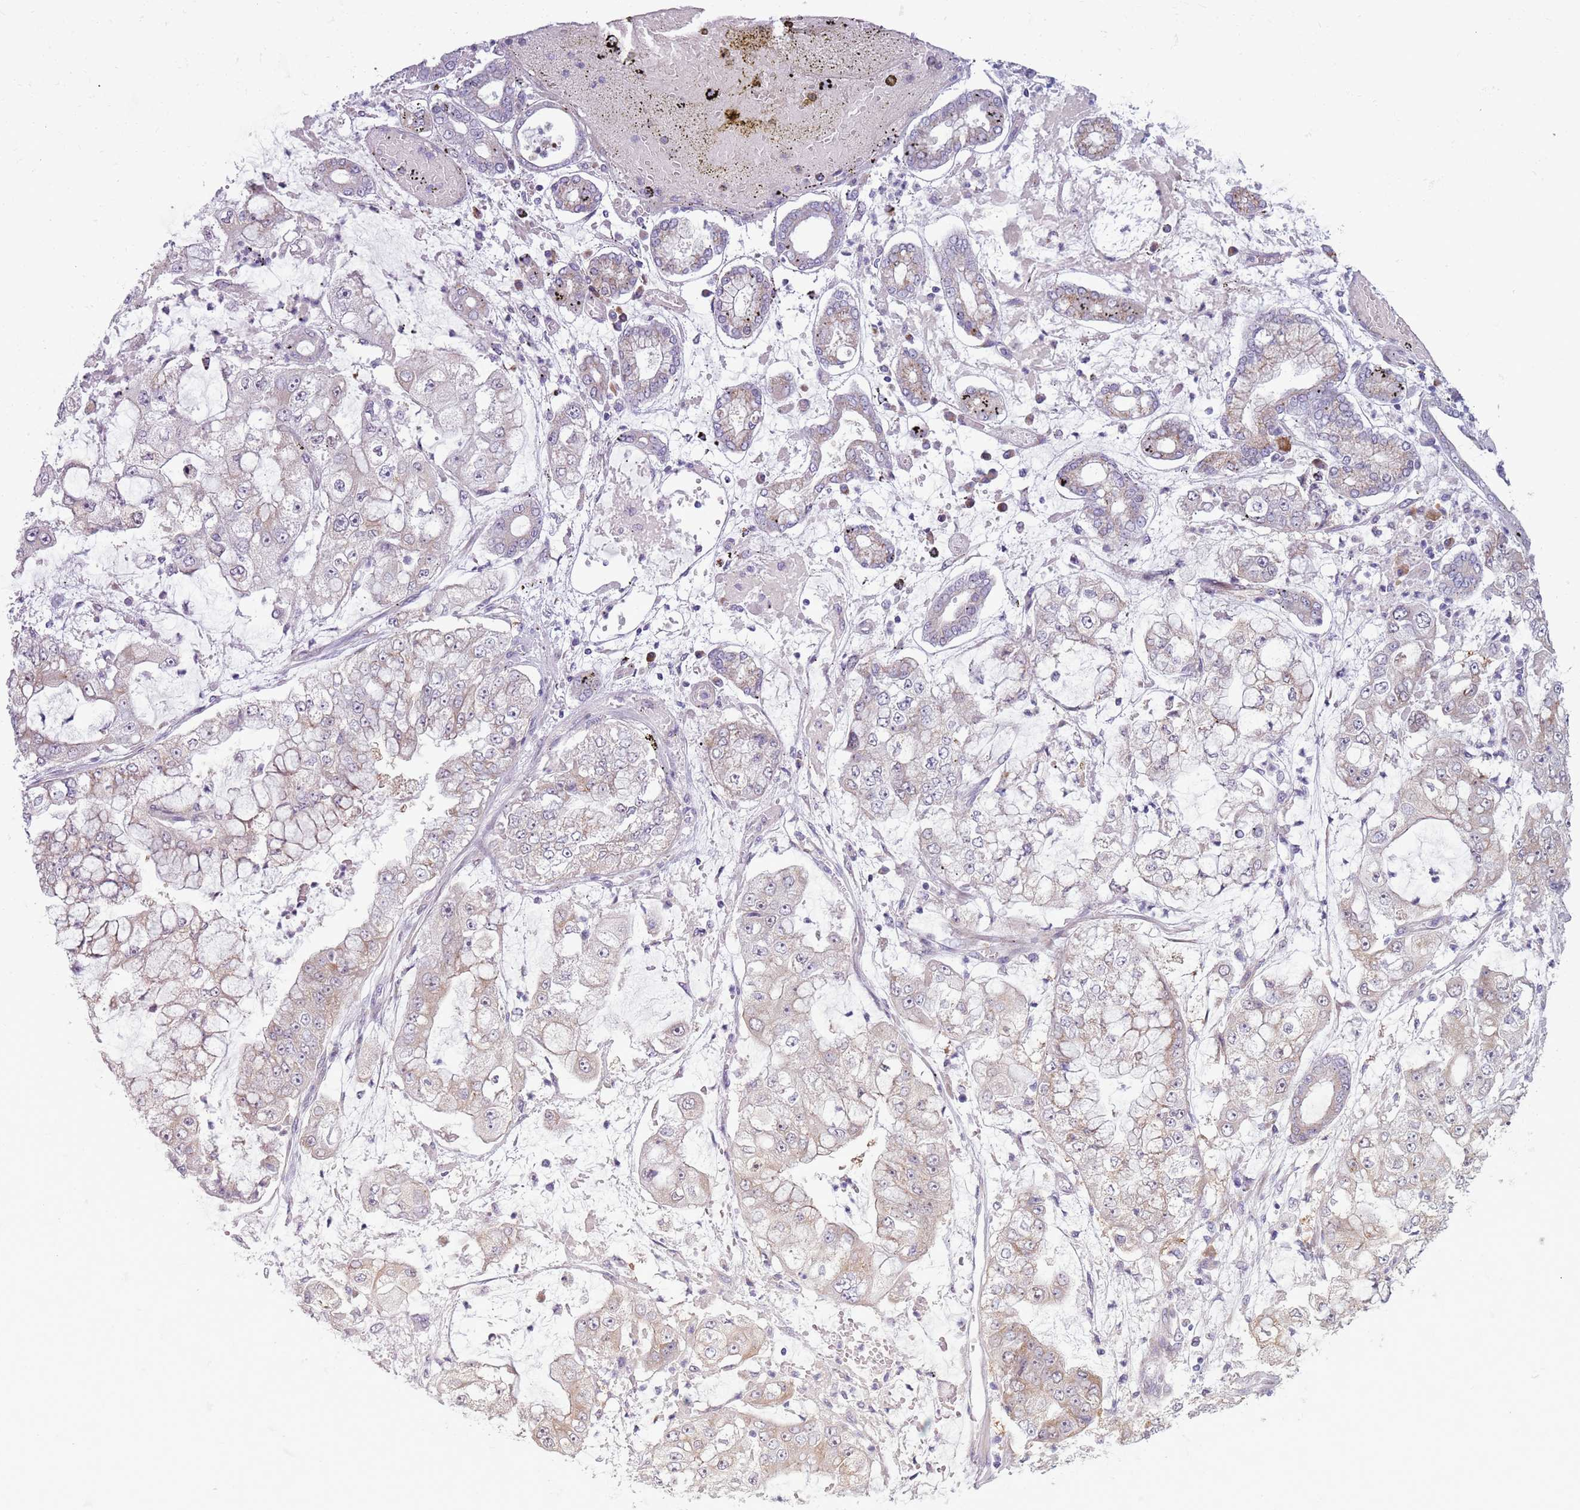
{"staining": {"intensity": "weak", "quantity": "<25%", "location": "cytoplasmic/membranous"}, "tissue": "stomach cancer", "cell_type": "Tumor cells", "image_type": "cancer", "snomed": [{"axis": "morphology", "description": "Adenocarcinoma, NOS"}, {"axis": "topography", "description": "Stomach"}], "caption": "The immunohistochemistry histopathology image has no significant expression in tumor cells of stomach cancer (adenocarcinoma) tissue. The staining was performed using DAB (3,3'-diaminobenzidine) to visualize the protein expression in brown, while the nuclei were stained in blue with hematoxylin (Magnification: 20x).", "gene": "CCDC150", "patient": {"sex": "male", "age": 76}}